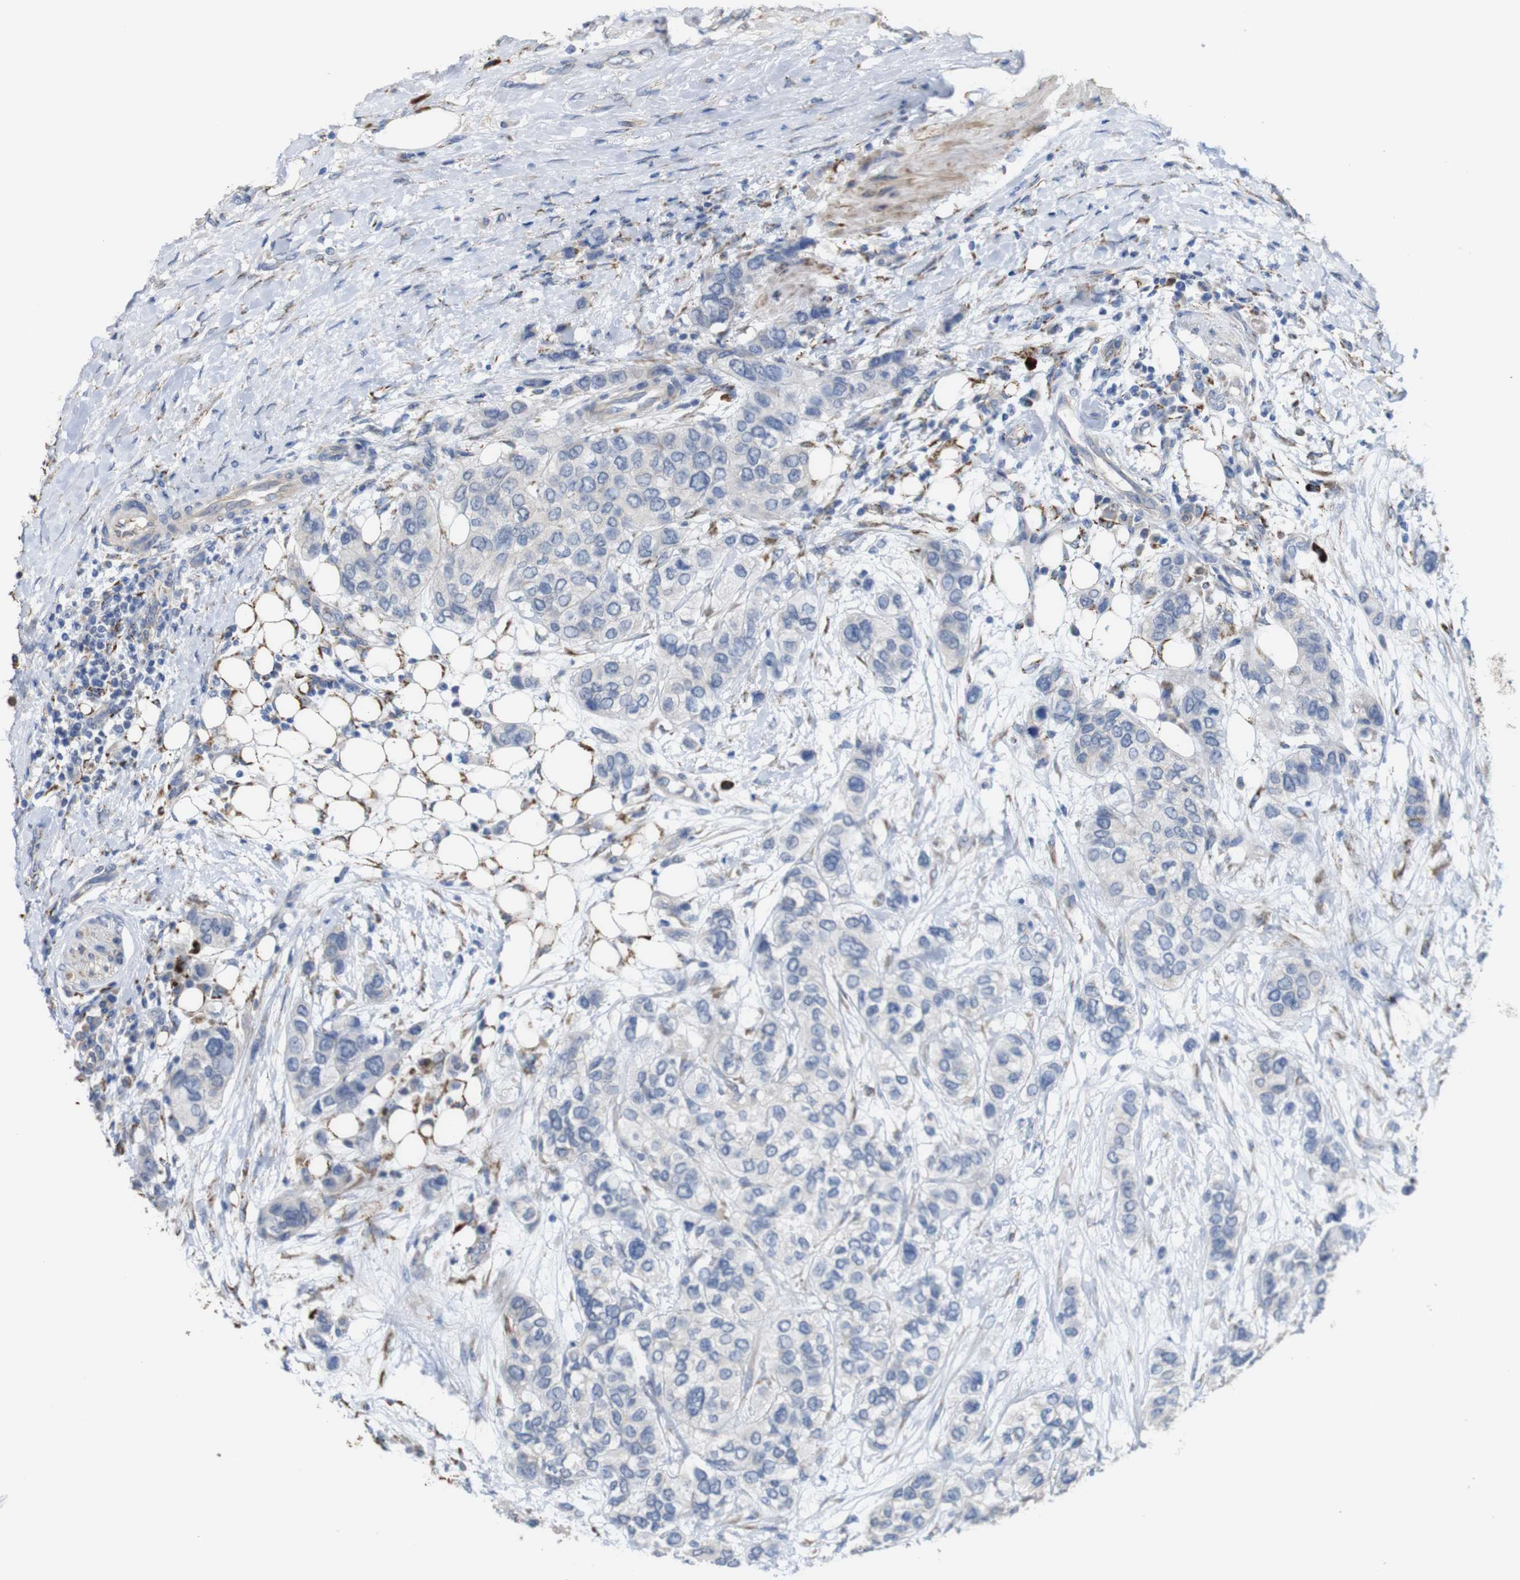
{"staining": {"intensity": "negative", "quantity": "none", "location": "none"}, "tissue": "urothelial cancer", "cell_type": "Tumor cells", "image_type": "cancer", "snomed": [{"axis": "morphology", "description": "Urothelial carcinoma, High grade"}, {"axis": "topography", "description": "Urinary bladder"}], "caption": "Tumor cells are negative for brown protein staining in urothelial carcinoma (high-grade).", "gene": "PTPRR", "patient": {"sex": "female", "age": 56}}